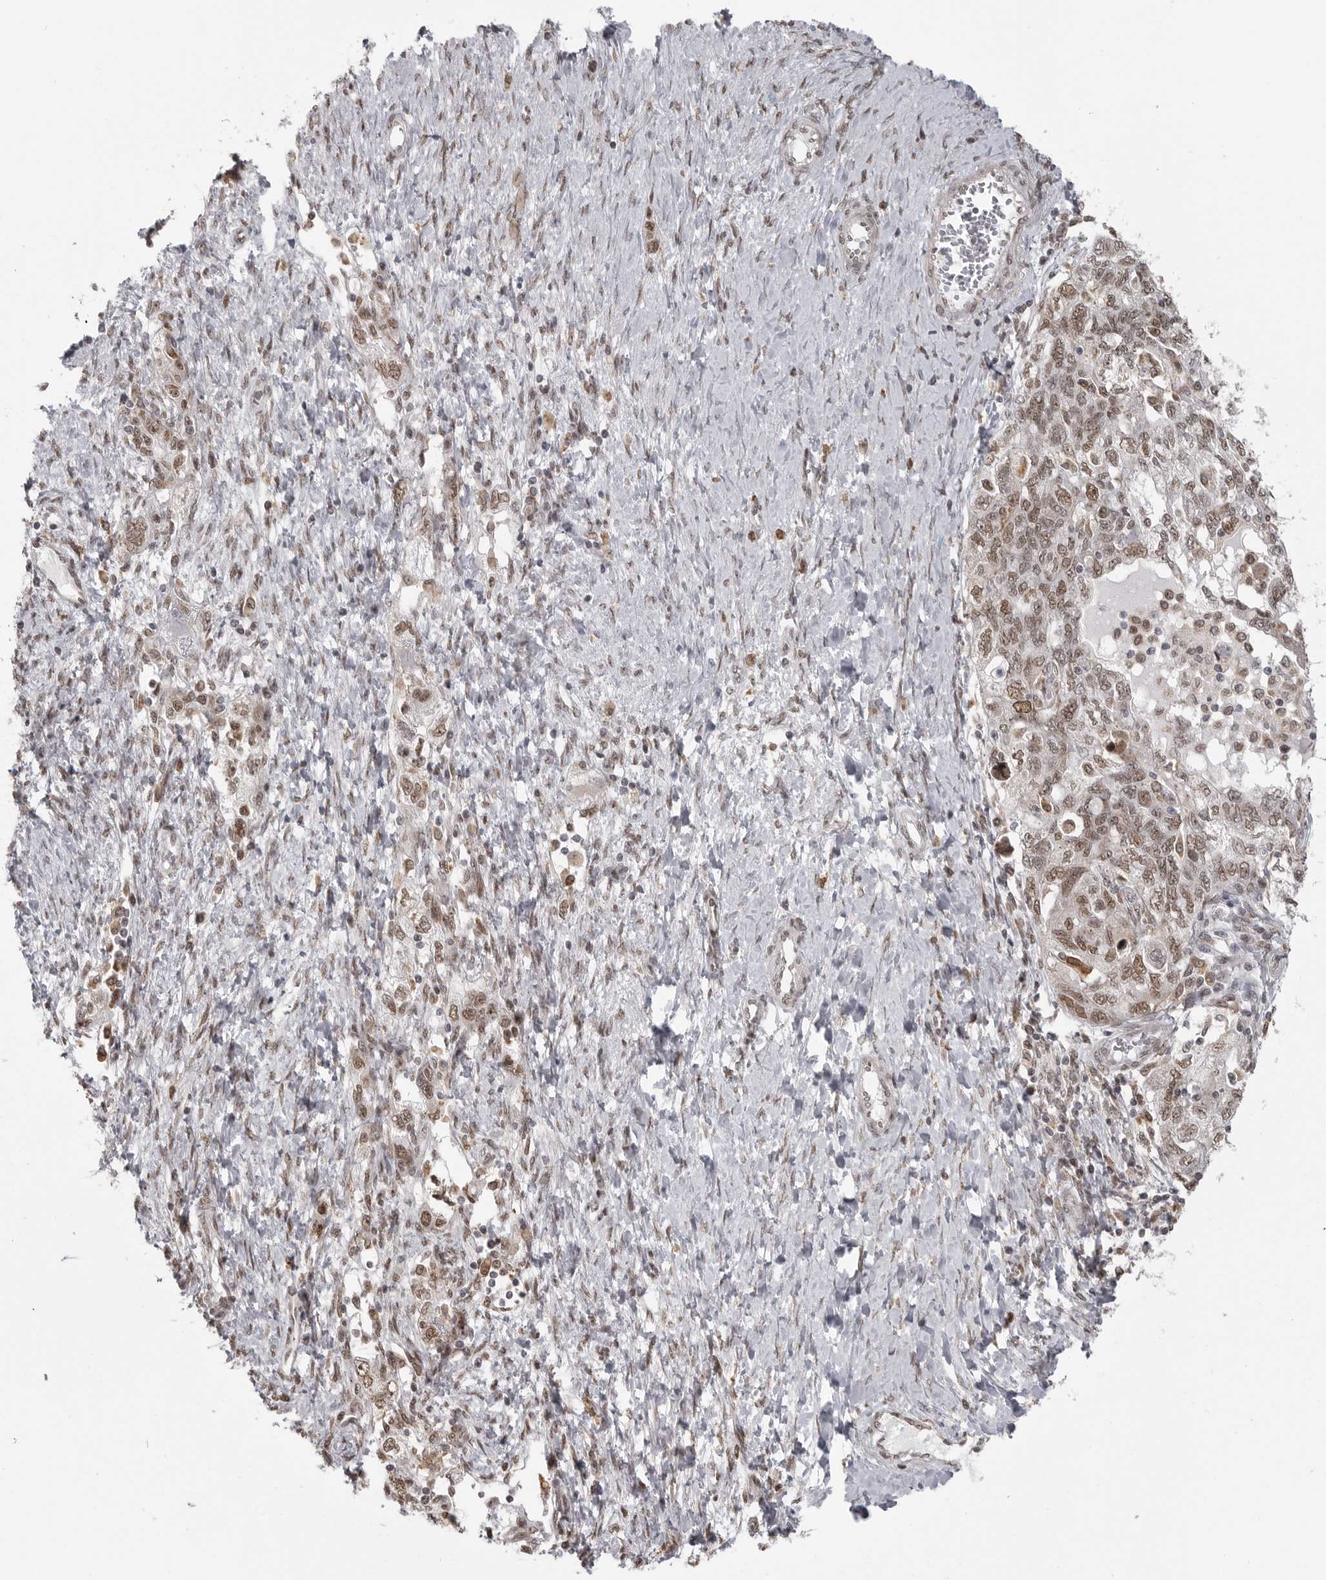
{"staining": {"intensity": "moderate", "quantity": ">75%", "location": "nuclear"}, "tissue": "ovarian cancer", "cell_type": "Tumor cells", "image_type": "cancer", "snomed": [{"axis": "morphology", "description": "Carcinoma, NOS"}, {"axis": "morphology", "description": "Cystadenocarcinoma, serous, NOS"}, {"axis": "topography", "description": "Ovary"}], "caption": "This photomicrograph reveals IHC staining of ovarian cancer (carcinoma), with medium moderate nuclear expression in approximately >75% of tumor cells.", "gene": "ISG20L2", "patient": {"sex": "female", "age": 69}}